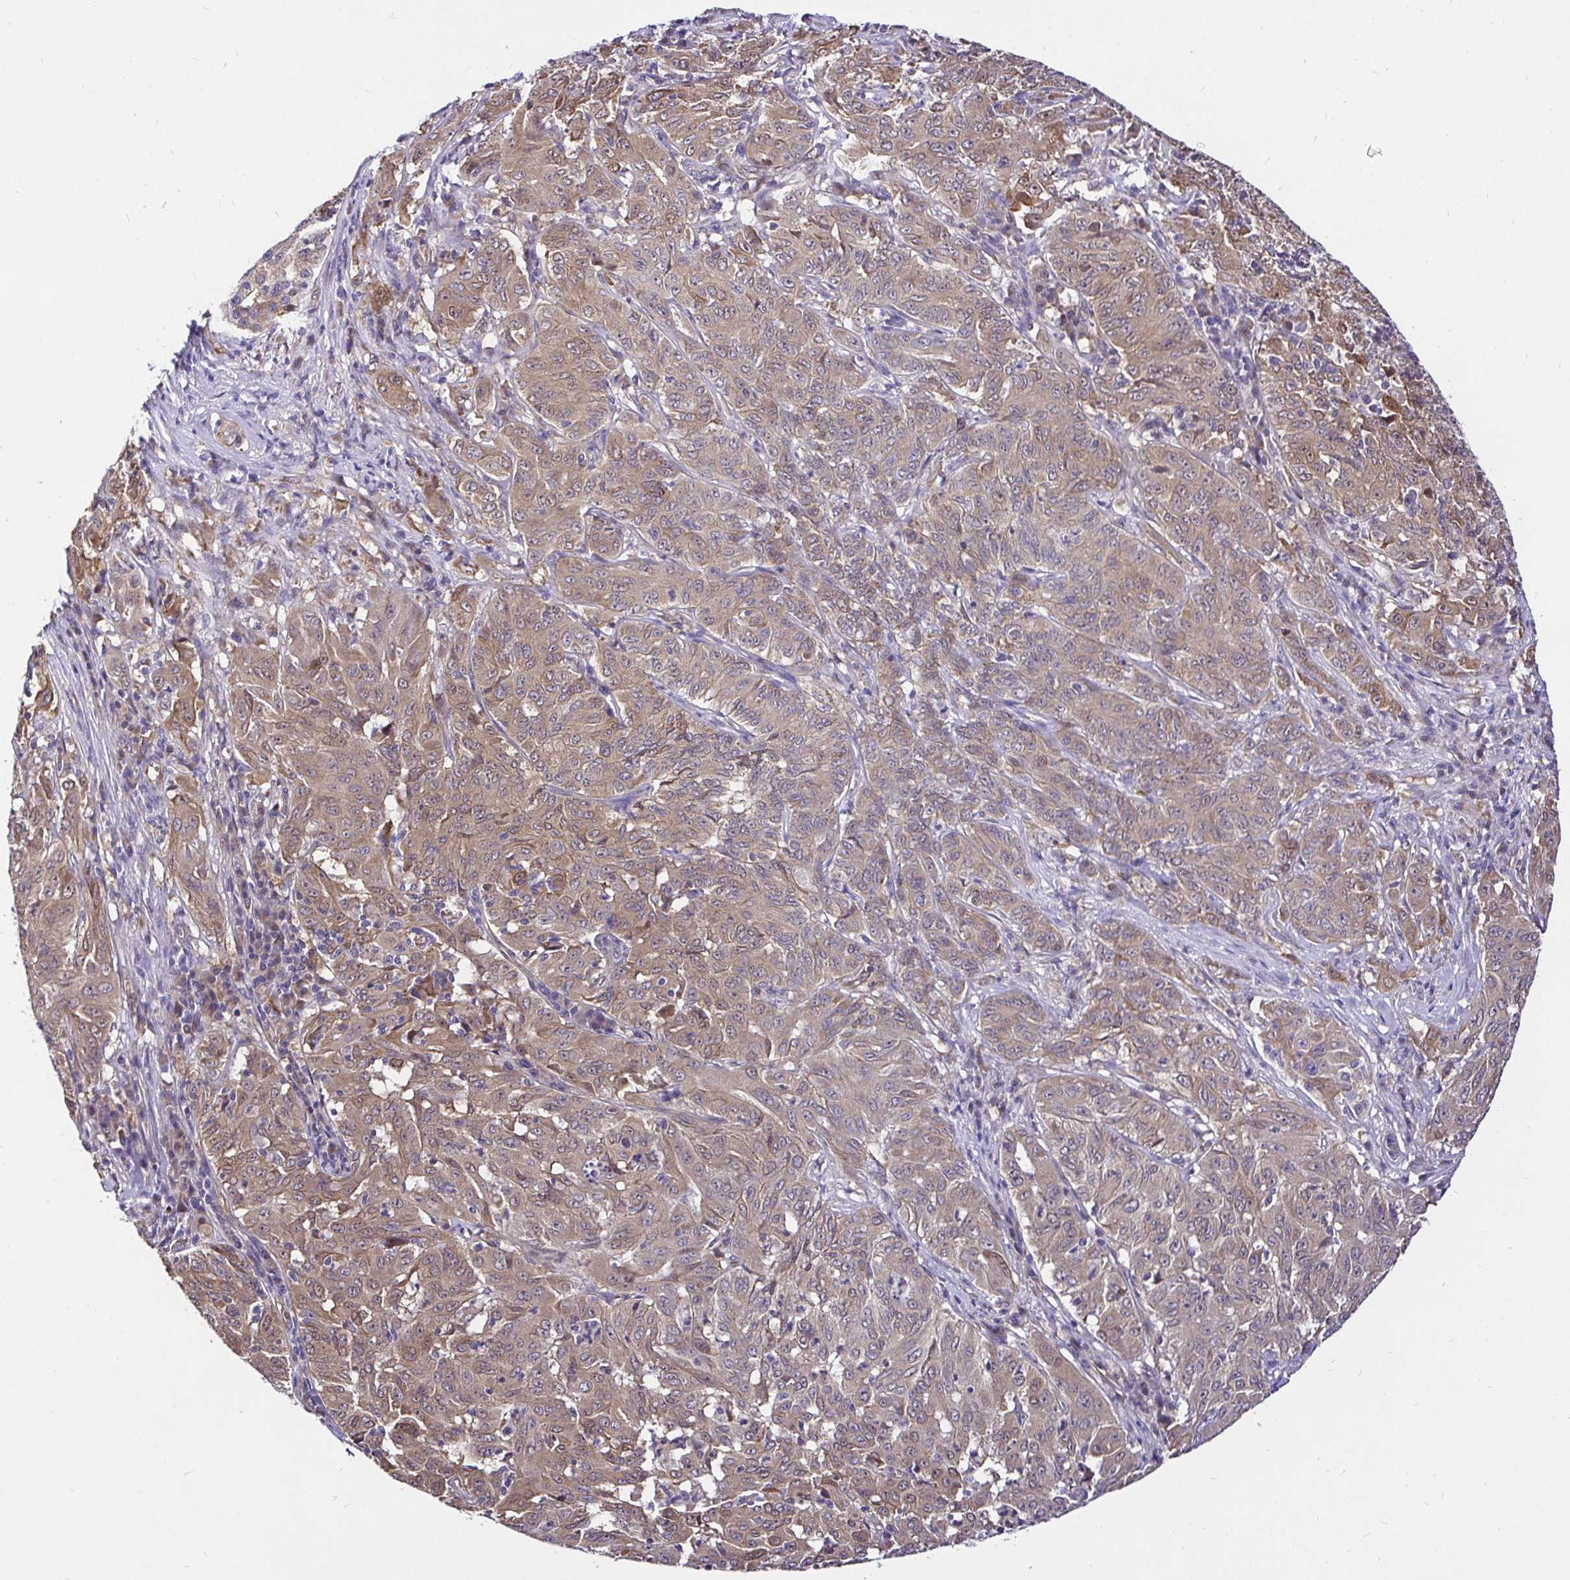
{"staining": {"intensity": "moderate", "quantity": ">75%", "location": "cytoplasmic/membranous"}, "tissue": "pancreatic cancer", "cell_type": "Tumor cells", "image_type": "cancer", "snomed": [{"axis": "morphology", "description": "Adenocarcinoma, NOS"}, {"axis": "topography", "description": "Pancreas"}], "caption": "IHC (DAB (3,3'-diaminobenzidine)) staining of pancreatic adenocarcinoma reveals moderate cytoplasmic/membranous protein staining in approximately >75% of tumor cells.", "gene": "CCDC122", "patient": {"sex": "male", "age": 63}}